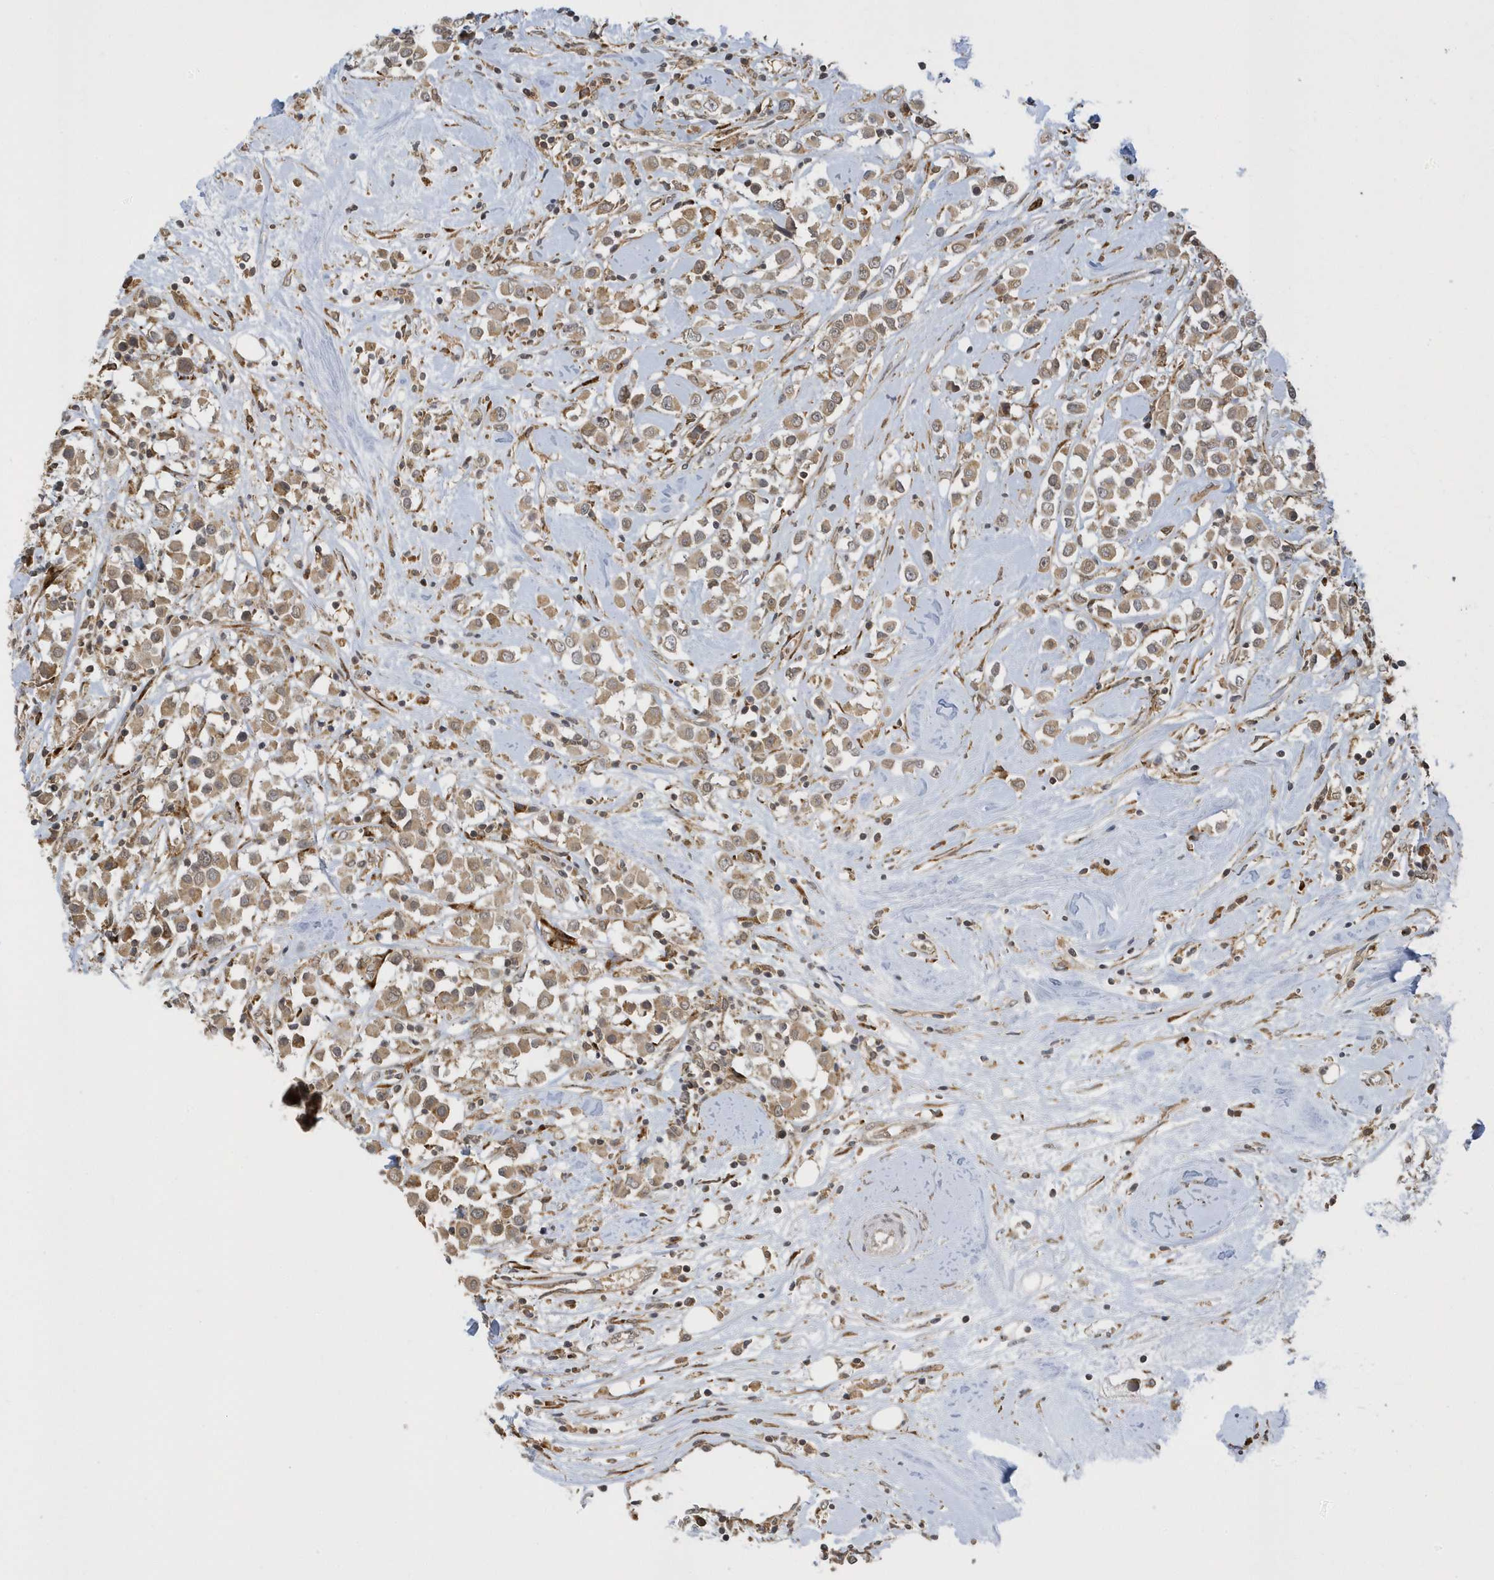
{"staining": {"intensity": "moderate", "quantity": ">75%", "location": "cytoplasmic/membranous"}, "tissue": "breast cancer", "cell_type": "Tumor cells", "image_type": "cancer", "snomed": [{"axis": "morphology", "description": "Duct carcinoma"}, {"axis": "topography", "description": "Breast"}], "caption": "Protein staining of breast cancer (intraductal carcinoma) tissue exhibits moderate cytoplasmic/membranous expression in approximately >75% of tumor cells.", "gene": "METTL21A", "patient": {"sex": "female", "age": 61}}